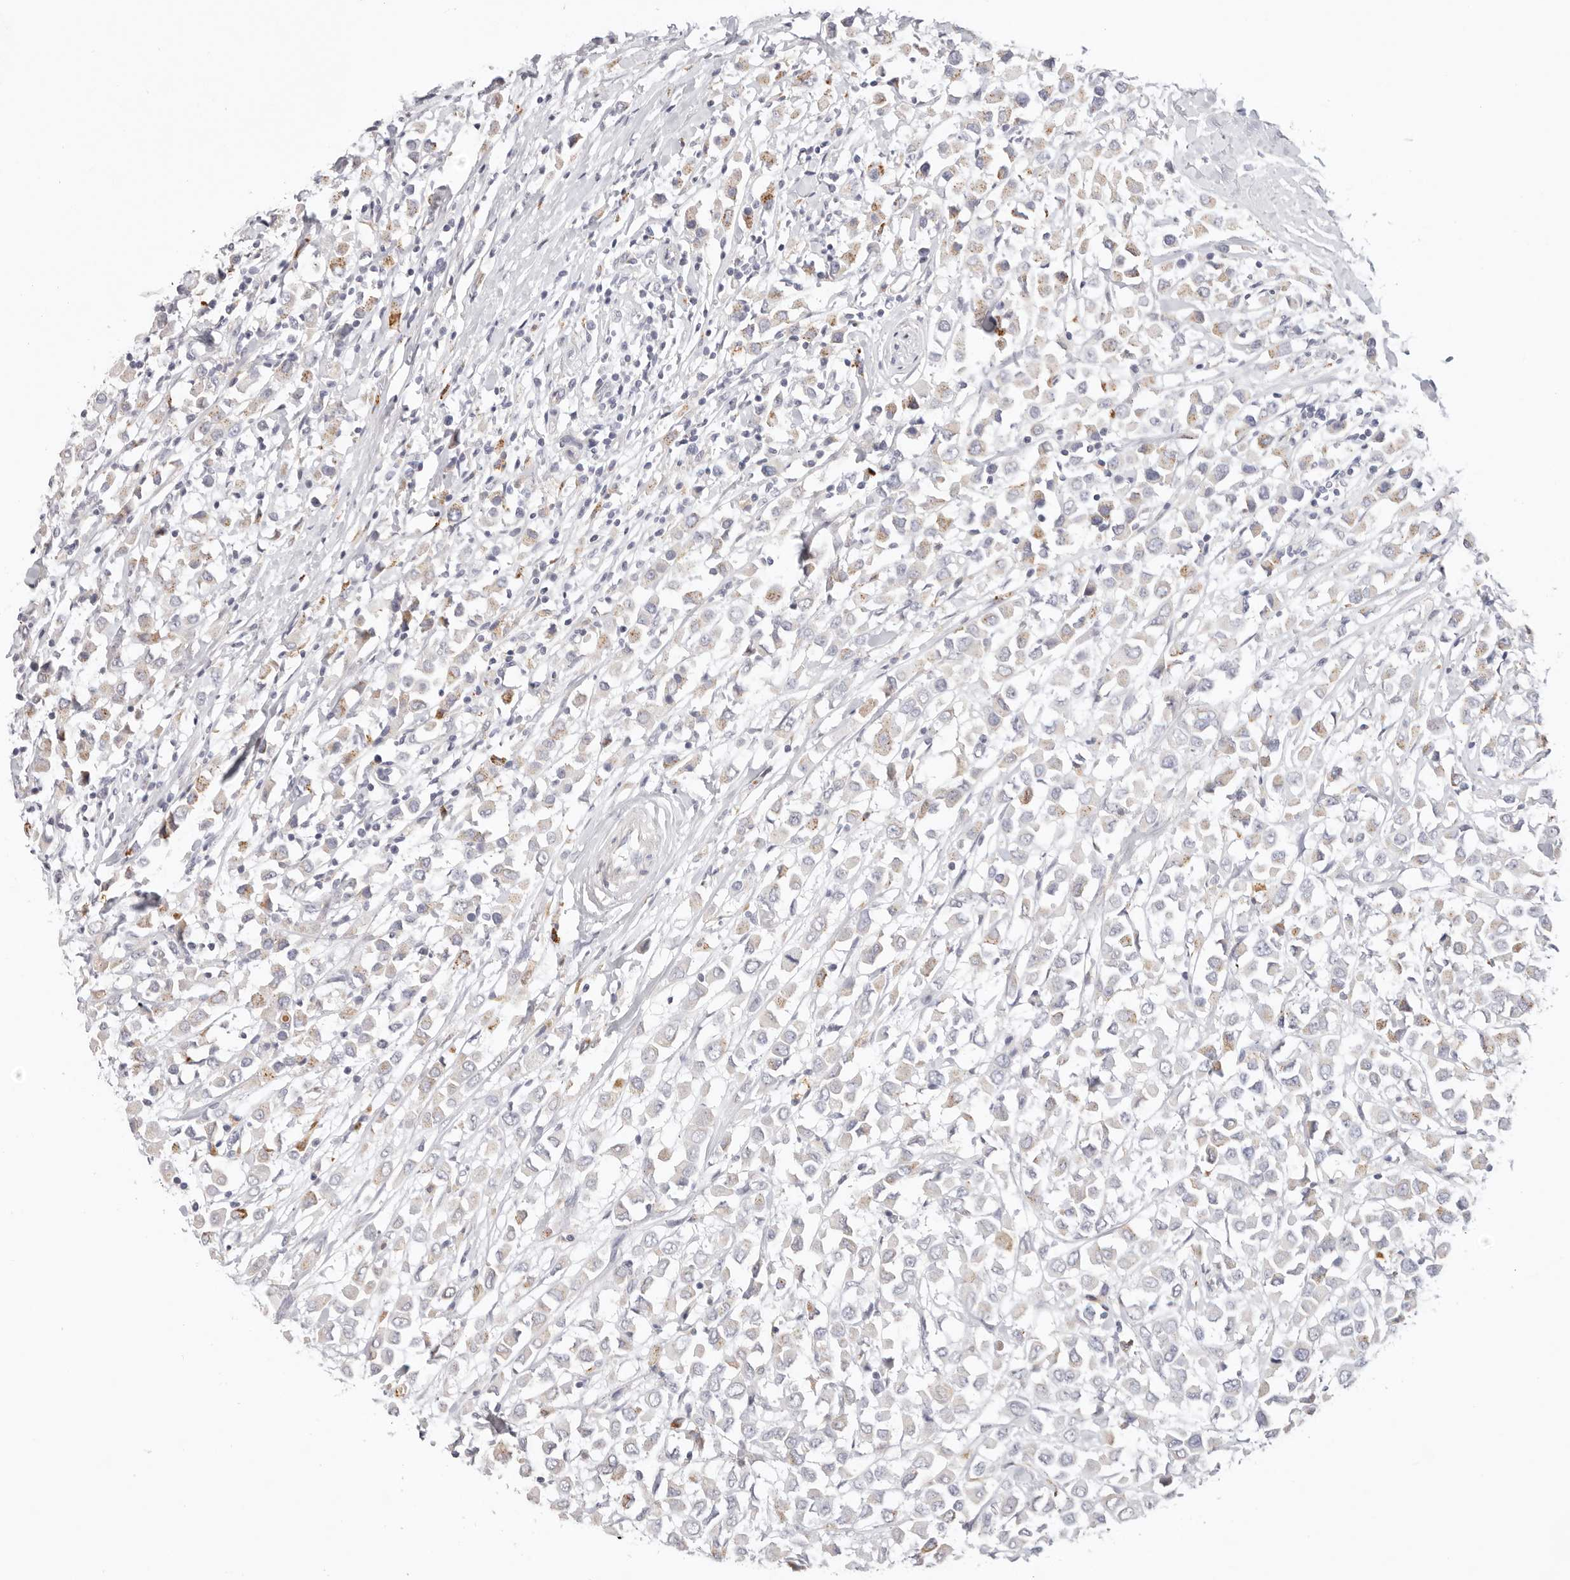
{"staining": {"intensity": "weak", "quantity": "<25%", "location": "cytoplasmic/membranous"}, "tissue": "breast cancer", "cell_type": "Tumor cells", "image_type": "cancer", "snomed": [{"axis": "morphology", "description": "Duct carcinoma"}, {"axis": "topography", "description": "Breast"}], "caption": "Tumor cells show no significant staining in breast invasive ductal carcinoma. Nuclei are stained in blue.", "gene": "STKLD1", "patient": {"sex": "female", "age": 61}}